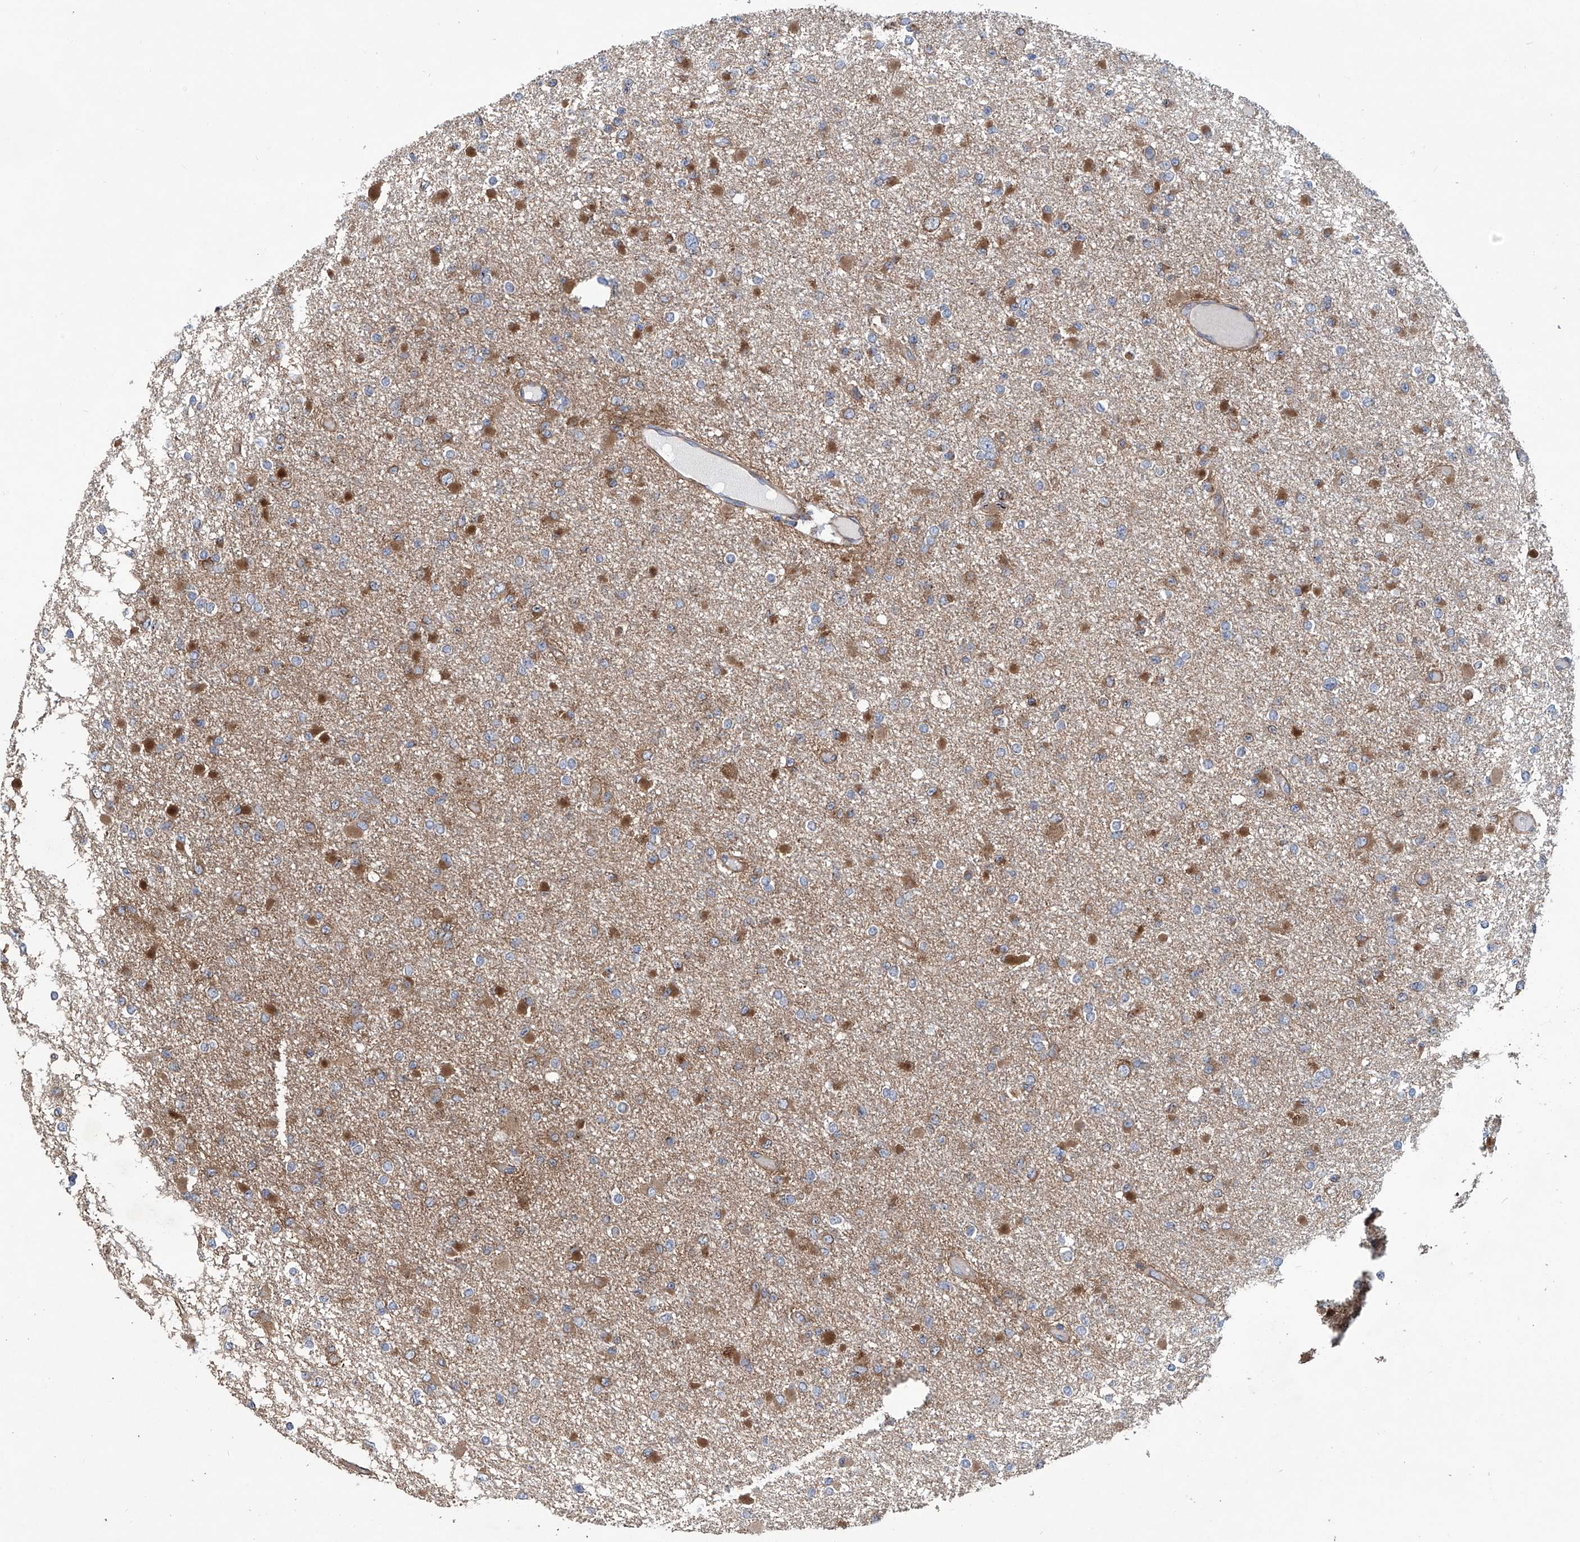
{"staining": {"intensity": "moderate", "quantity": "<25%", "location": "cytoplasmic/membranous"}, "tissue": "glioma", "cell_type": "Tumor cells", "image_type": "cancer", "snomed": [{"axis": "morphology", "description": "Glioma, malignant, Low grade"}, {"axis": "topography", "description": "Brain"}], "caption": "DAB immunohistochemical staining of glioma exhibits moderate cytoplasmic/membranous protein staining in approximately <25% of tumor cells.", "gene": "SENP2", "patient": {"sex": "female", "age": 22}}